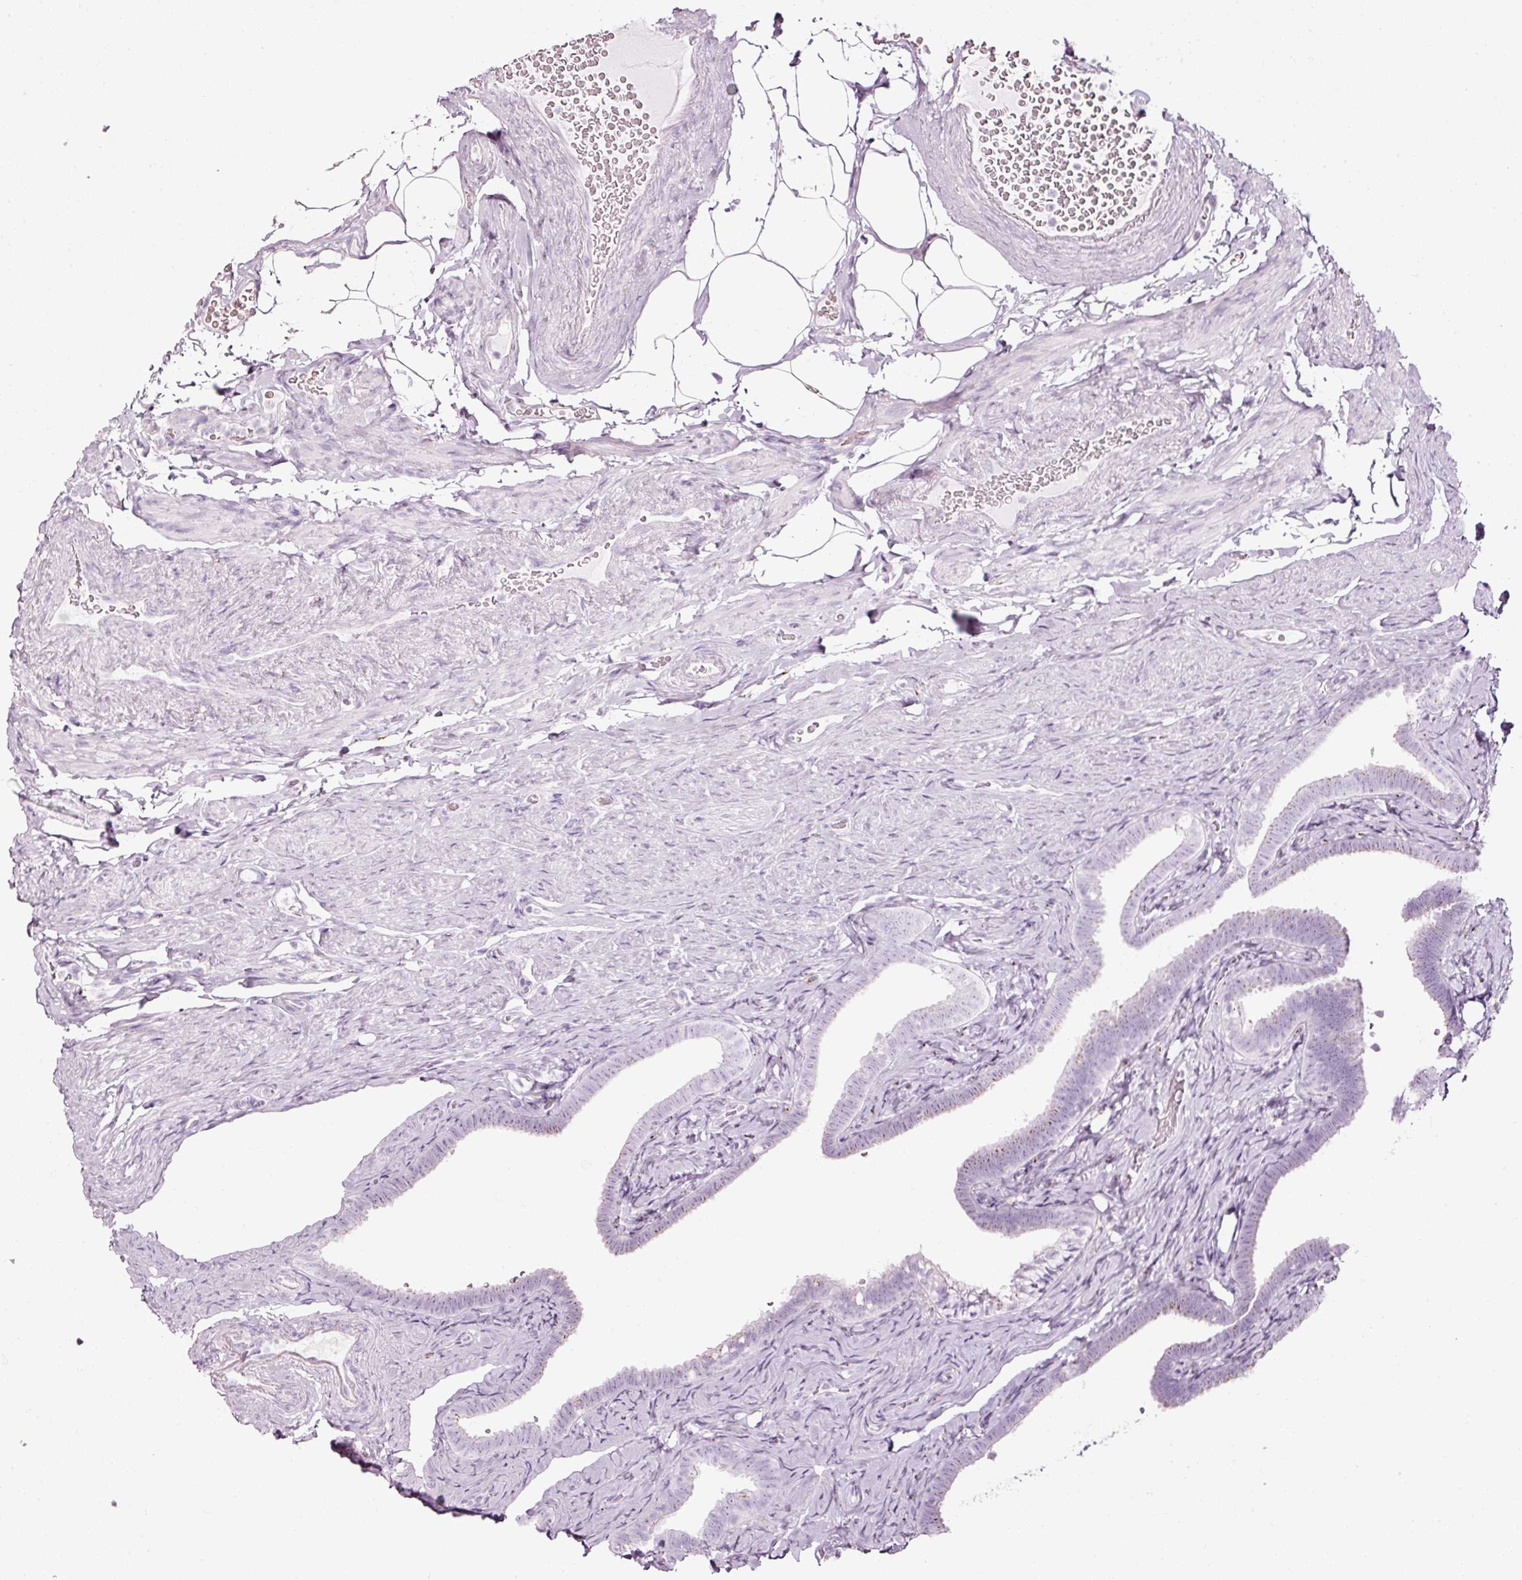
{"staining": {"intensity": "negative", "quantity": "none", "location": "none"}, "tissue": "fallopian tube", "cell_type": "Glandular cells", "image_type": "normal", "snomed": [{"axis": "morphology", "description": "Normal tissue, NOS"}, {"axis": "topography", "description": "Fallopian tube"}], "caption": "DAB (3,3'-diaminobenzidine) immunohistochemical staining of normal human fallopian tube displays no significant expression in glandular cells.", "gene": "SDF4", "patient": {"sex": "female", "age": 69}}